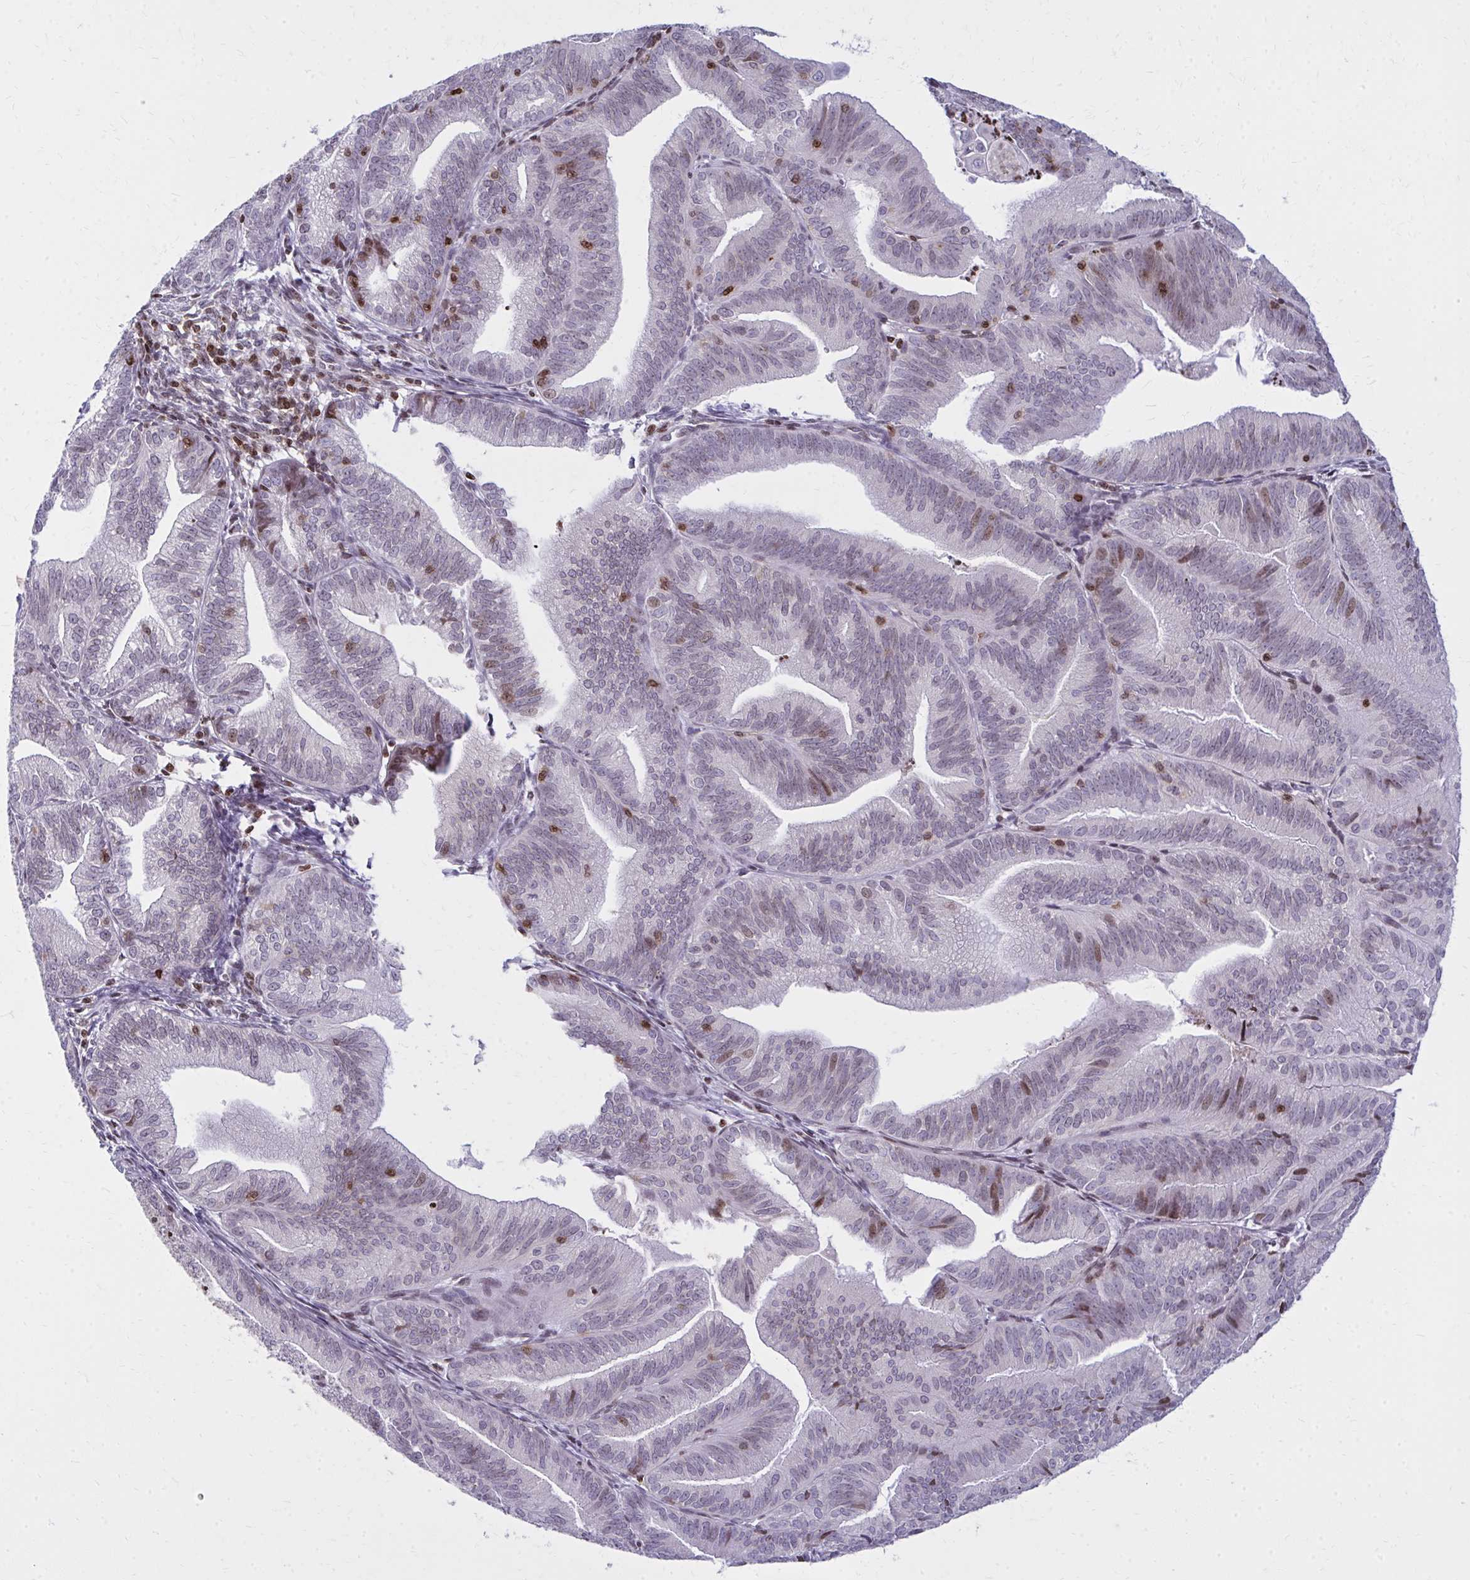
{"staining": {"intensity": "moderate", "quantity": "<25%", "location": "nuclear"}, "tissue": "endometrial cancer", "cell_type": "Tumor cells", "image_type": "cancer", "snomed": [{"axis": "morphology", "description": "Adenocarcinoma, NOS"}, {"axis": "topography", "description": "Endometrium"}], "caption": "This histopathology image displays immunohistochemistry staining of human endometrial adenocarcinoma, with low moderate nuclear staining in about <25% of tumor cells.", "gene": "AP5M1", "patient": {"sex": "female", "age": 70}}